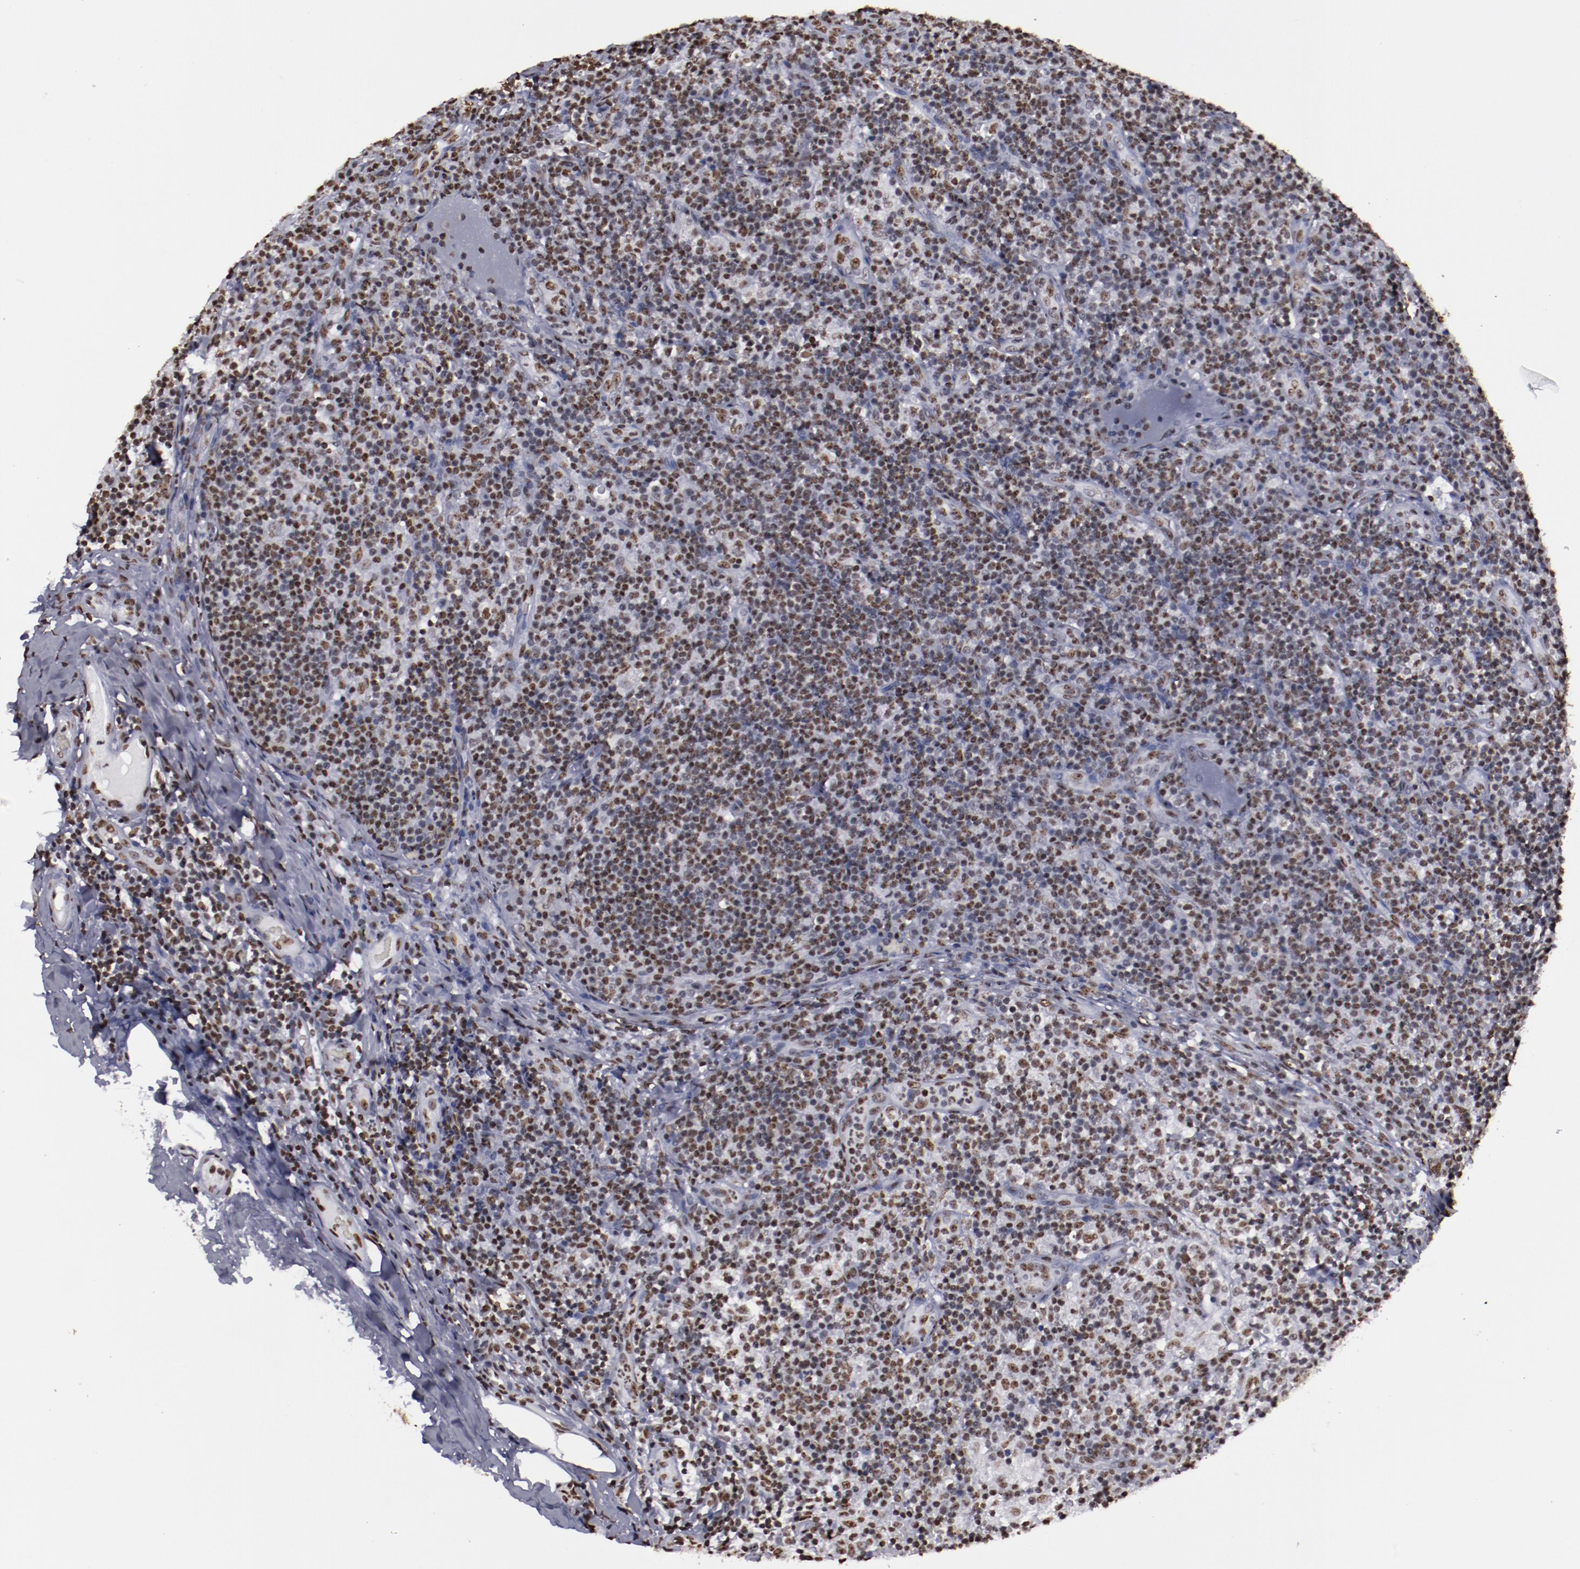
{"staining": {"intensity": "strong", "quantity": ">75%", "location": "nuclear"}, "tissue": "lymph node", "cell_type": "Germinal center cells", "image_type": "normal", "snomed": [{"axis": "morphology", "description": "Normal tissue, NOS"}, {"axis": "morphology", "description": "Inflammation, NOS"}, {"axis": "topography", "description": "Lymph node"}], "caption": "A micrograph of lymph node stained for a protein exhibits strong nuclear brown staining in germinal center cells.", "gene": "HNRNPA1L3", "patient": {"sex": "male", "age": 46}}